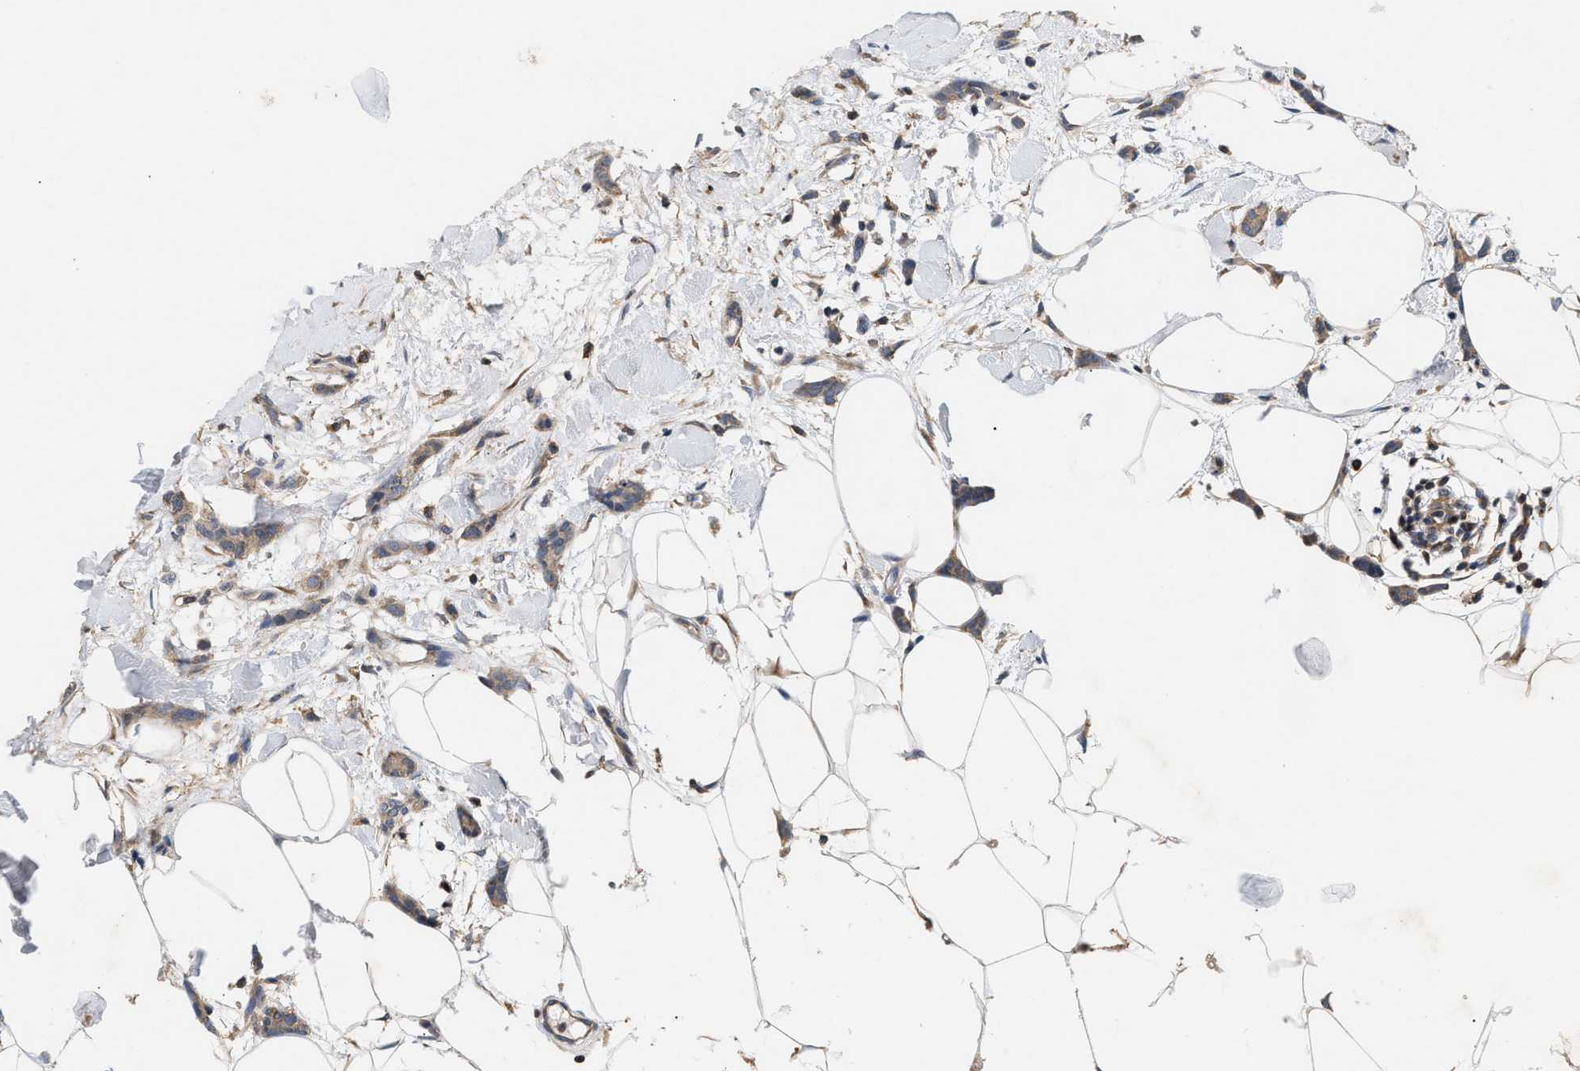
{"staining": {"intensity": "moderate", "quantity": ">75%", "location": "cytoplasmic/membranous"}, "tissue": "breast cancer", "cell_type": "Tumor cells", "image_type": "cancer", "snomed": [{"axis": "morphology", "description": "Lobular carcinoma"}, {"axis": "topography", "description": "Skin"}, {"axis": "topography", "description": "Breast"}], "caption": "Breast cancer was stained to show a protein in brown. There is medium levels of moderate cytoplasmic/membranous expression in approximately >75% of tumor cells.", "gene": "DBNL", "patient": {"sex": "female", "age": 46}}